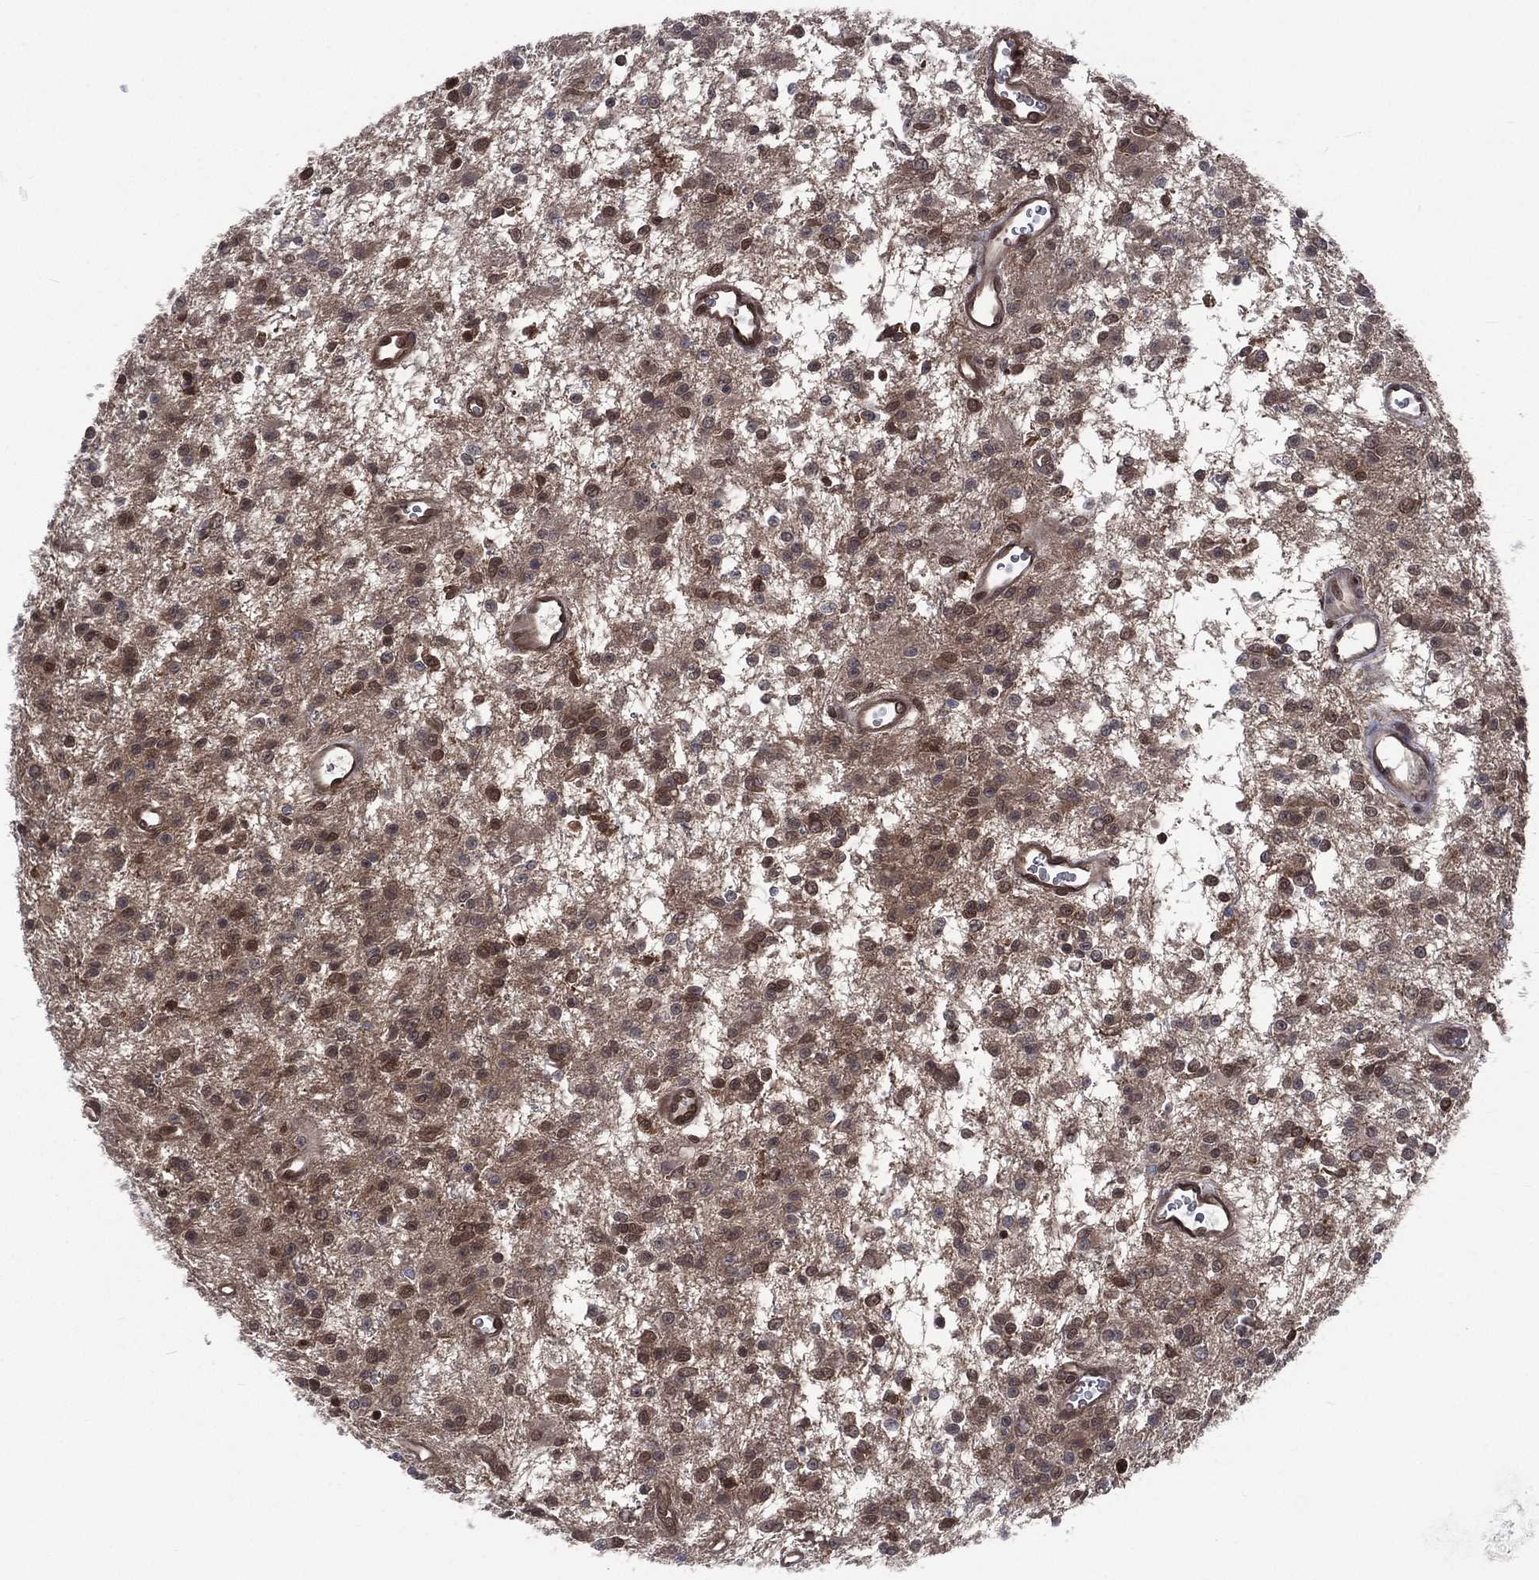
{"staining": {"intensity": "moderate", "quantity": "25%-75%", "location": "cytoplasmic/membranous,nuclear"}, "tissue": "glioma", "cell_type": "Tumor cells", "image_type": "cancer", "snomed": [{"axis": "morphology", "description": "Glioma, malignant, Low grade"}, {"axis": "topography", "description": "Brain"}], "caption": "The immunohistochemical stain highlights moderate cytoplasmic/membranous and nuclear positivity in tumor cells of glioma tissue. (brown staining indicates protein expression, while blue staining denotes nuclei).", "gene": "MTAP", "patient": {"sex": "female", "age": 45}}